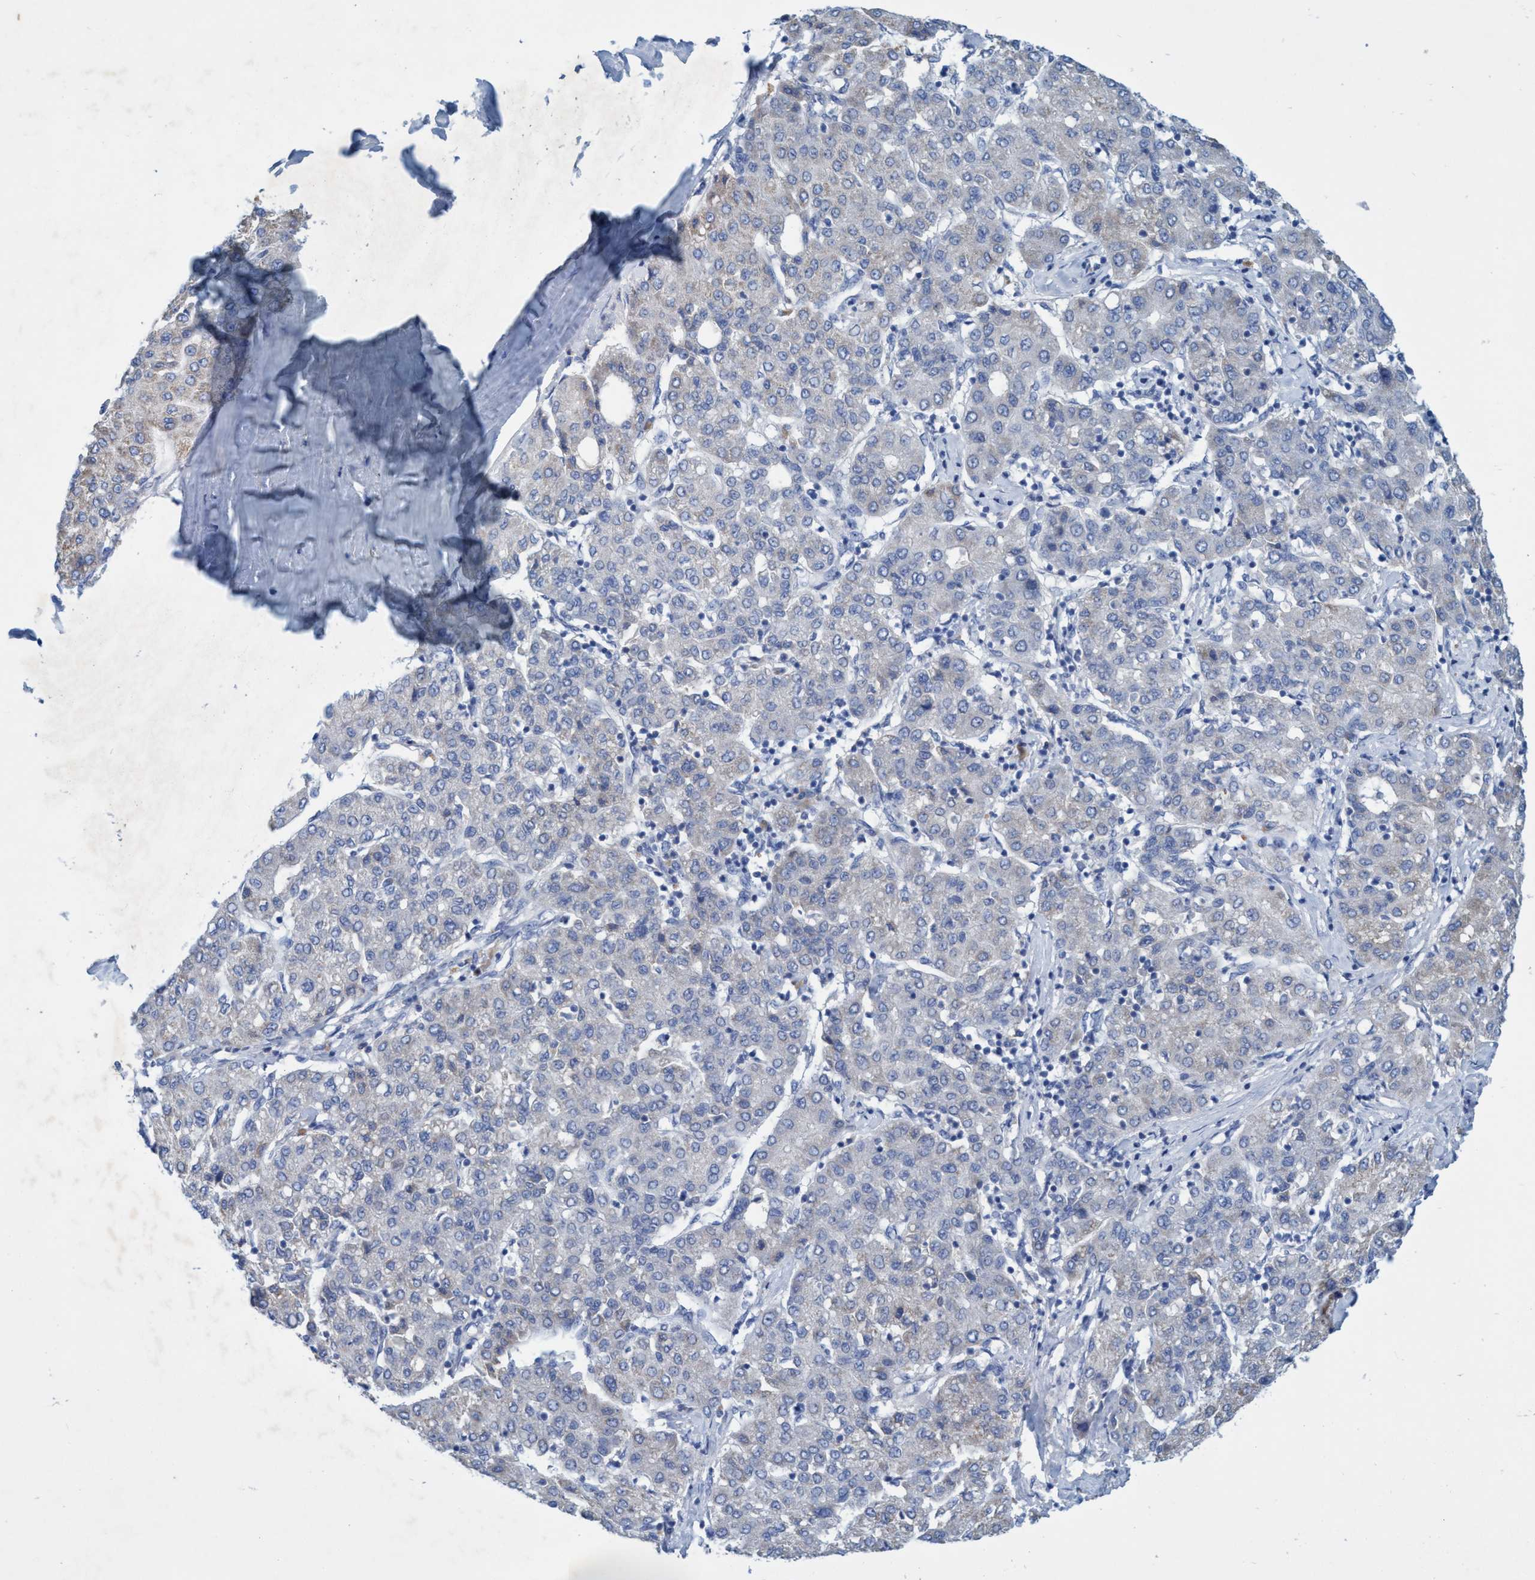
{"staining": {"intensity": "negative", "quantity": "none", "location": "none"}, "tissue": "liver cancer", "cell_type": "Tumor cells", "image_type": "cancer", "snomed": [{"axis": "morphology", "description": "Carcinoma, Hepatocellular, NOS"}, {"axis": "topography", "description": "Liver"}], "caption": "High magnification brightfield microscopy of liver cancer stained with DAB (3,3'-diaminobenzidine) (brown) and counterstained with hematoxylin (blue): tumor cells show no significant positivity.", "gene": "GULP1", "patient": {"sex": "male", "age": 65}}